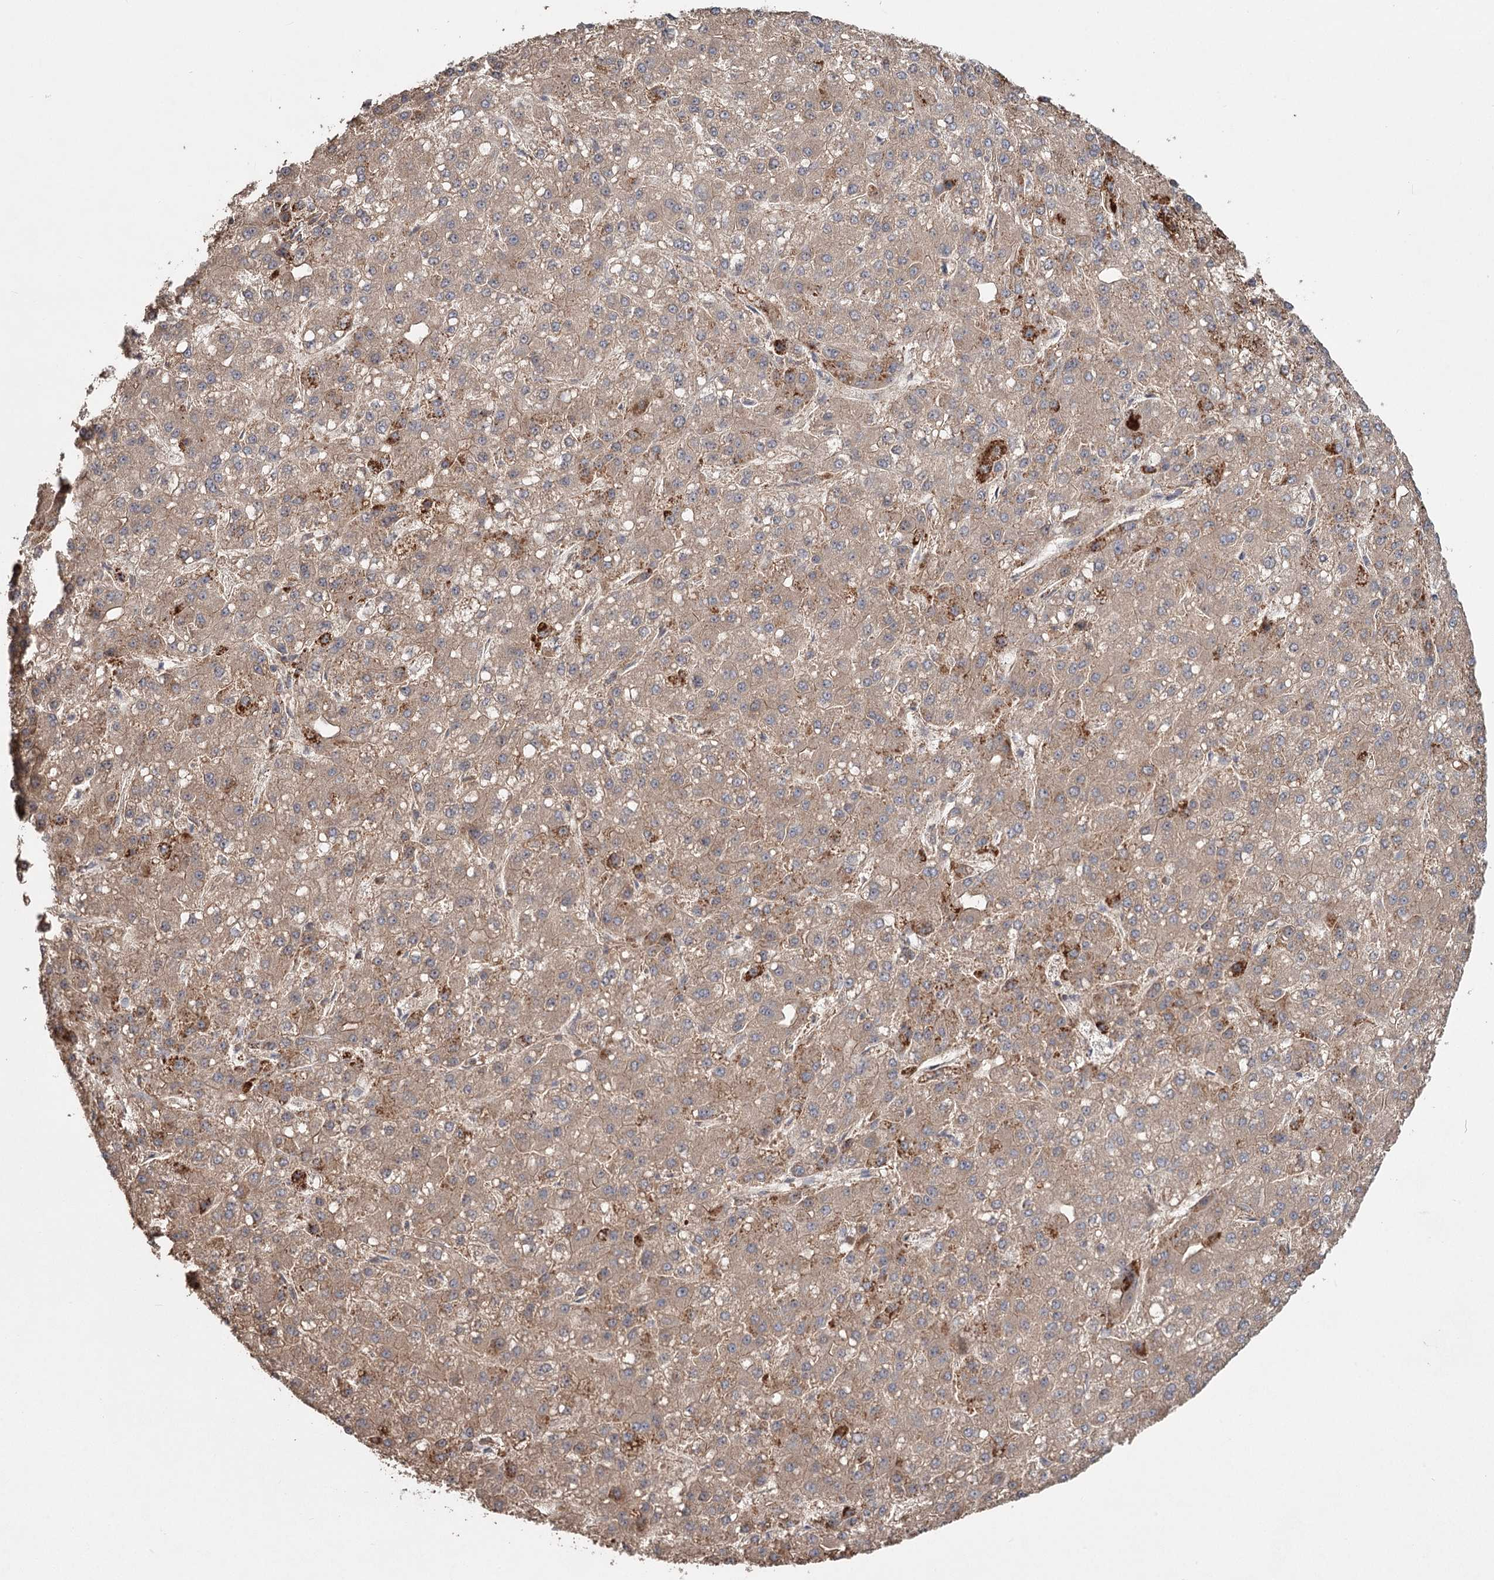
{"staining": {"intensity": "strong", "quantity": "<25%", "location": "cytoplasmic/membranous"}, "tissue": "liver cancer", "cell_type": "Tumor cells", "image_type": "cancer", "snomed": [{"axis": "morphology", "description": "Carcinoma, Hepatocellular, NOS"}, {"axis": "topography", "description": "Liver"}], "caption": "Immunohistochemistry histopathology image of neoplastic tissue: human liver cancer (hepatocellular carcinoma) stained using immunohistochemistry (IHC) exhibits medium levels of strong protein expression localized specifically in the cytoplasmic/membranous of tumor cells, appearing as a cytoplasmic/membranous brown color.", "gene": "DHRS9", "patient": {"sex": "male", "age": 67}}